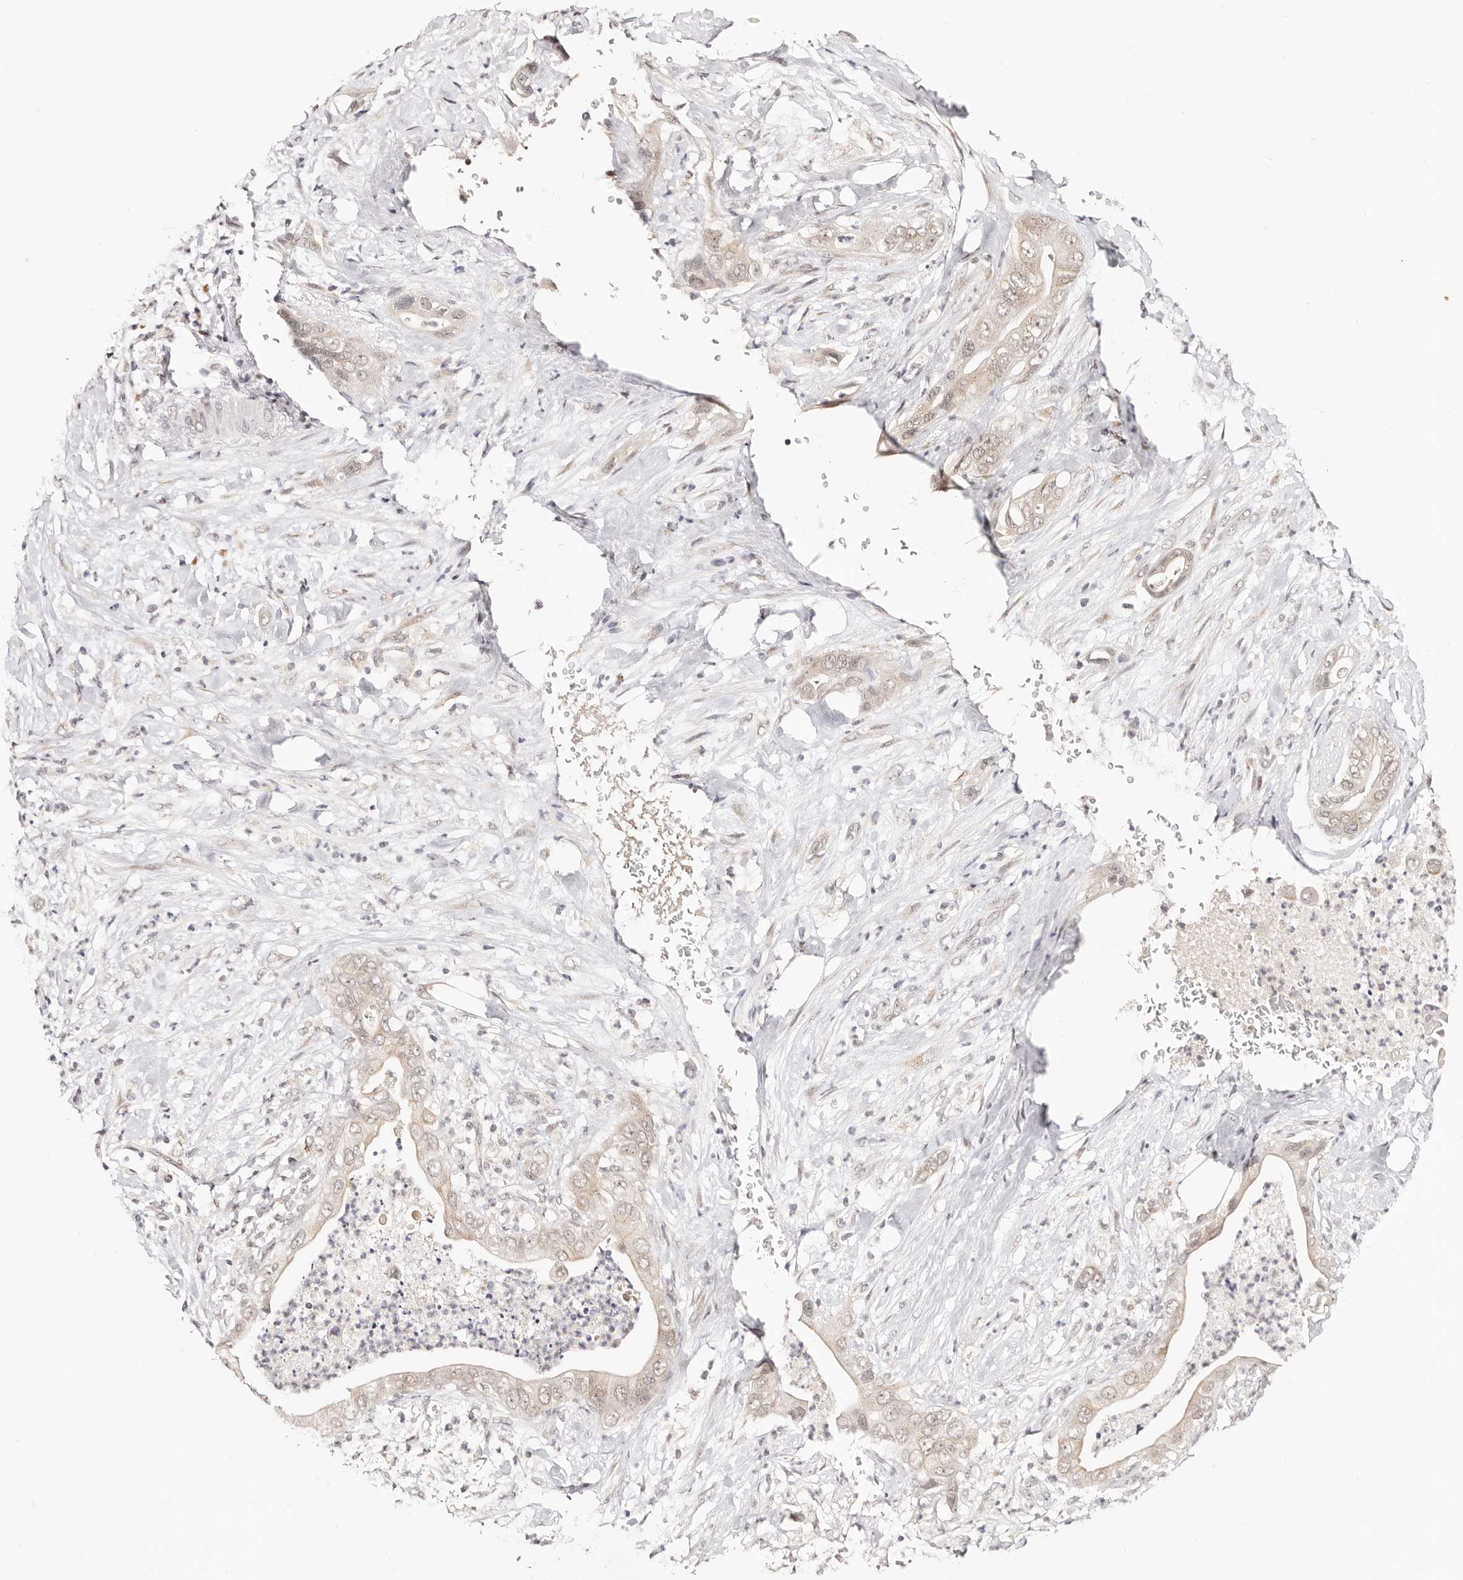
{"staining": {"intensity": "weak", "quantity": ">75%", "location": "nuclear"}, "tissue": "pancreatic cancer", "cell_type": "Tumor cells", "image_type": "cancer", "snomed": [{"axis": "morphology", "description": "Adenocarcinoma, NOS"}, {"axis": "topography", "description": "Pancreas"}], "caption": "Adenocarcinoma (pancreatic) was stained to show a protein in brown. There is low levels of weak nuclear positivity in approximately >75% of tumor cells.", "gene": "VIPAS39", "patient": {"sex": "female", "age": 78}}